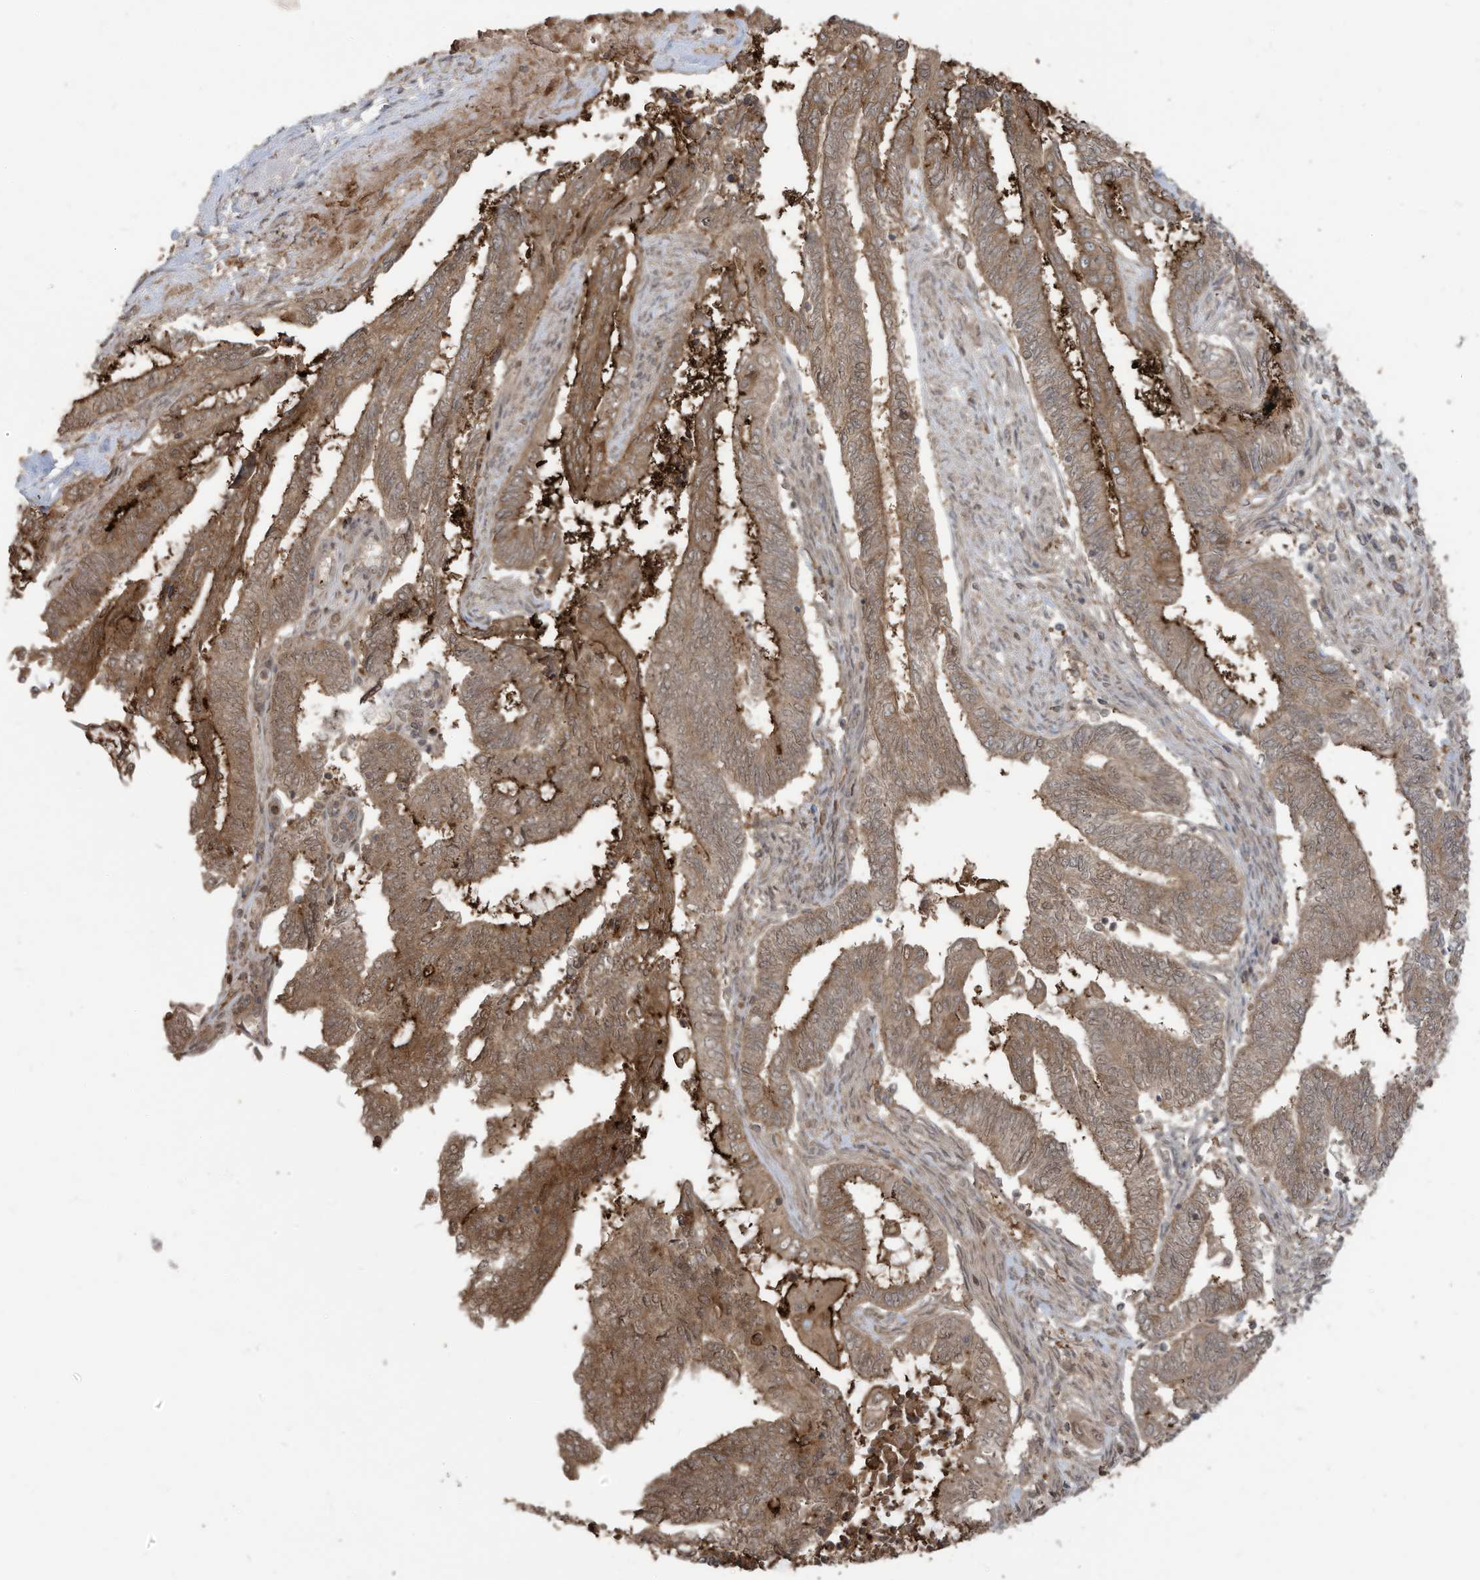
{"staining": {"intensity": "moderate", "quantity": ">75%", "location": "cytoplasmic/membranous"}, "tissue": "endometrial cancer", "cell_type": "Tumor cells", "image_type": "cancer", "snomed": [{"axis": "morphology", "description": "Adenocarcinoma, NOS"}, {"axis": "topography", "description": "Uterus"}, {"axis": "topography", "description": "Endometrium"}], "caption": "IHC image of neoplastic tissue: endometrial cancer (adenocarcinoma) stained using immunohistochemistry exhibits medium levels of moderate protein expression localized specifically in the cytoplasmic/membranous of tumor cells, appearing as a cytoplasmic/membranous brown color.", "gene": "CARF", "patient": {"sex": "female", "age": 70}}